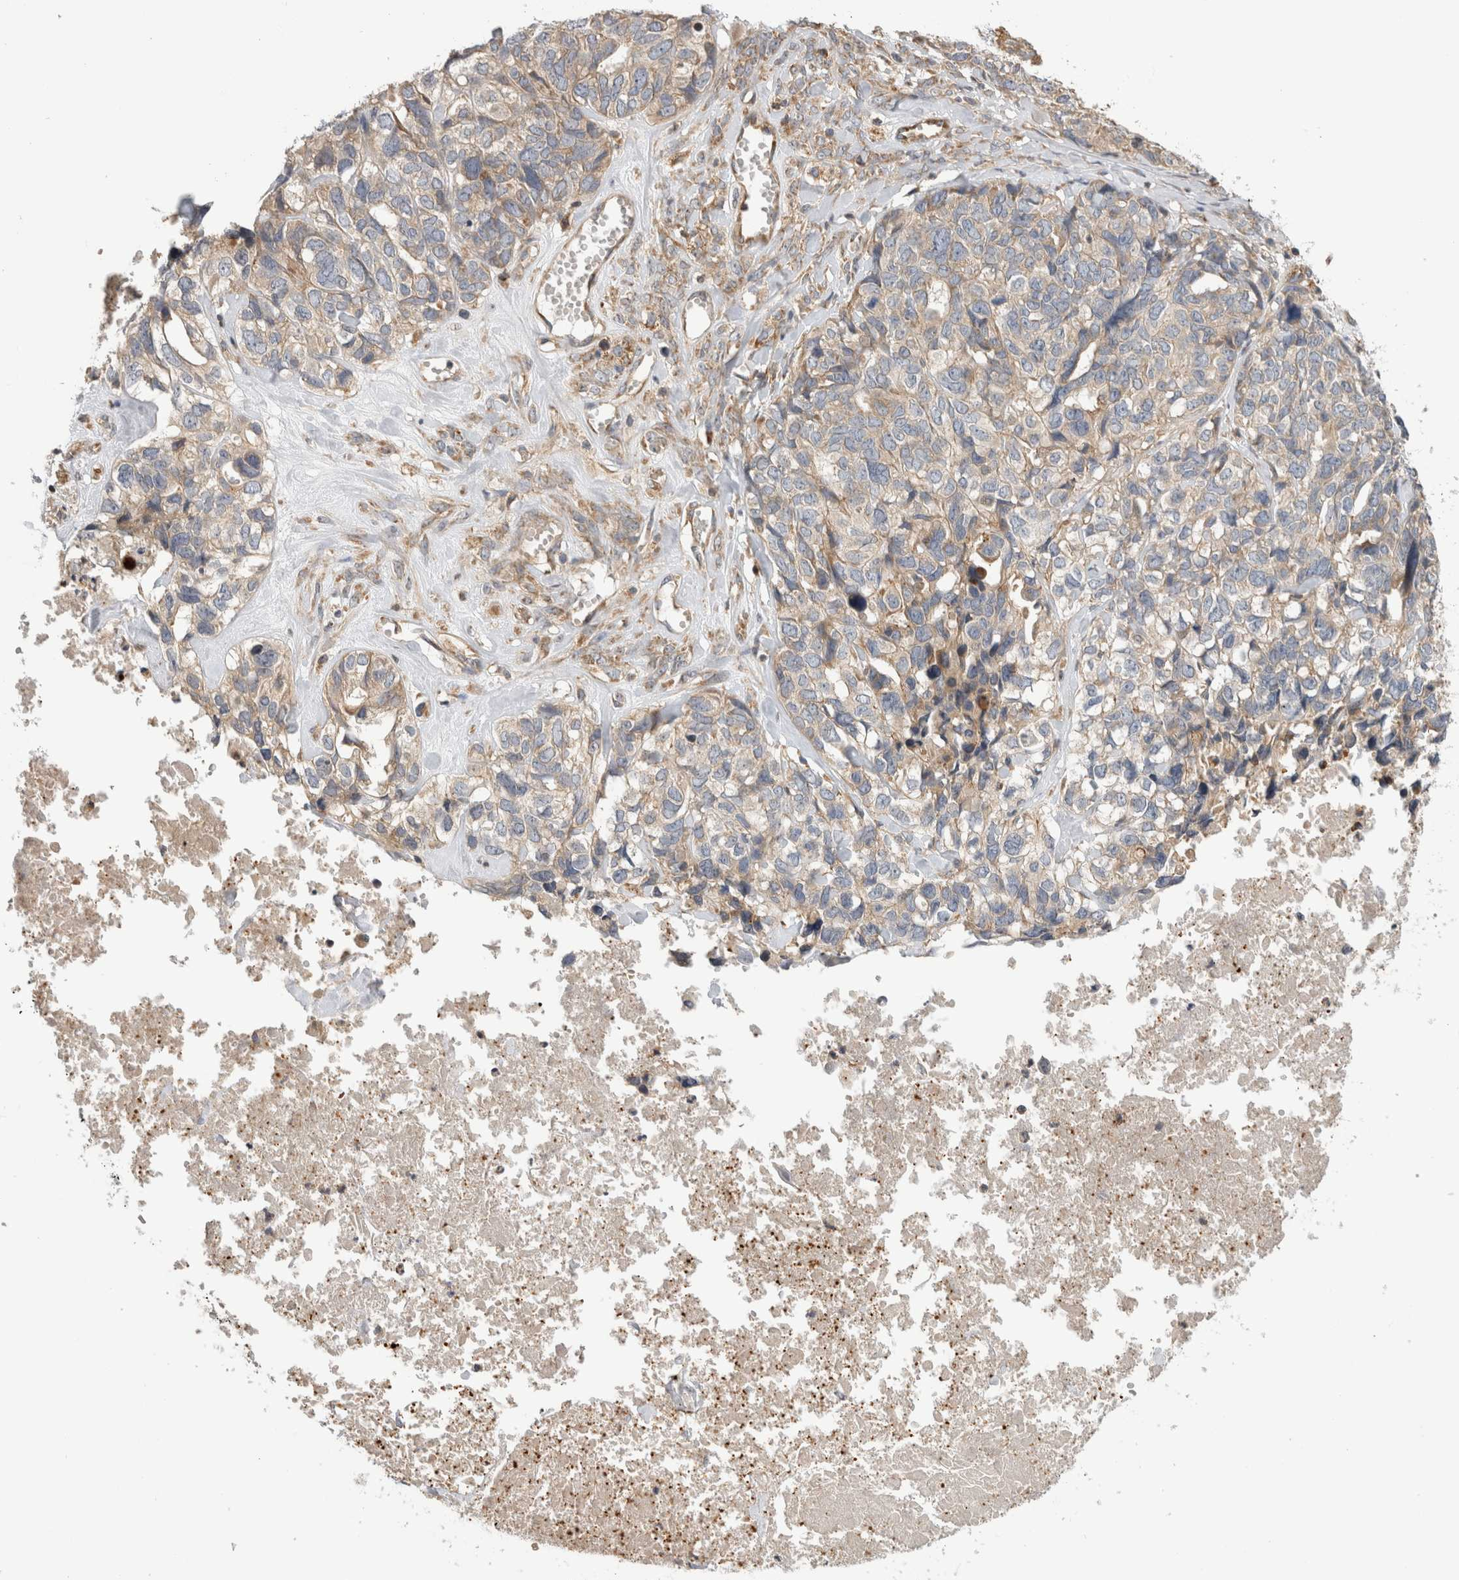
{"staining": {"intensity": "weak", "quantity": ">75%", "location": "cytoplasmic/membranous"}, "tissue": "ovarian cancer", "cell_type": "Tumor cells", "image_type": "cancer", "snomed": [{"axis": "morphology", "description": "Cystadenocarcinoma, serous, NOS"}, {"axis": "topography", "description": "Ovary"}], "caption": "IHC of human ovarian cancer displays low levels of weak cytoplasmic/membranous expression in about >75% of tumor cells.", "gene": "GRIK2", "patient": {"sex": "female", "age": 79}}